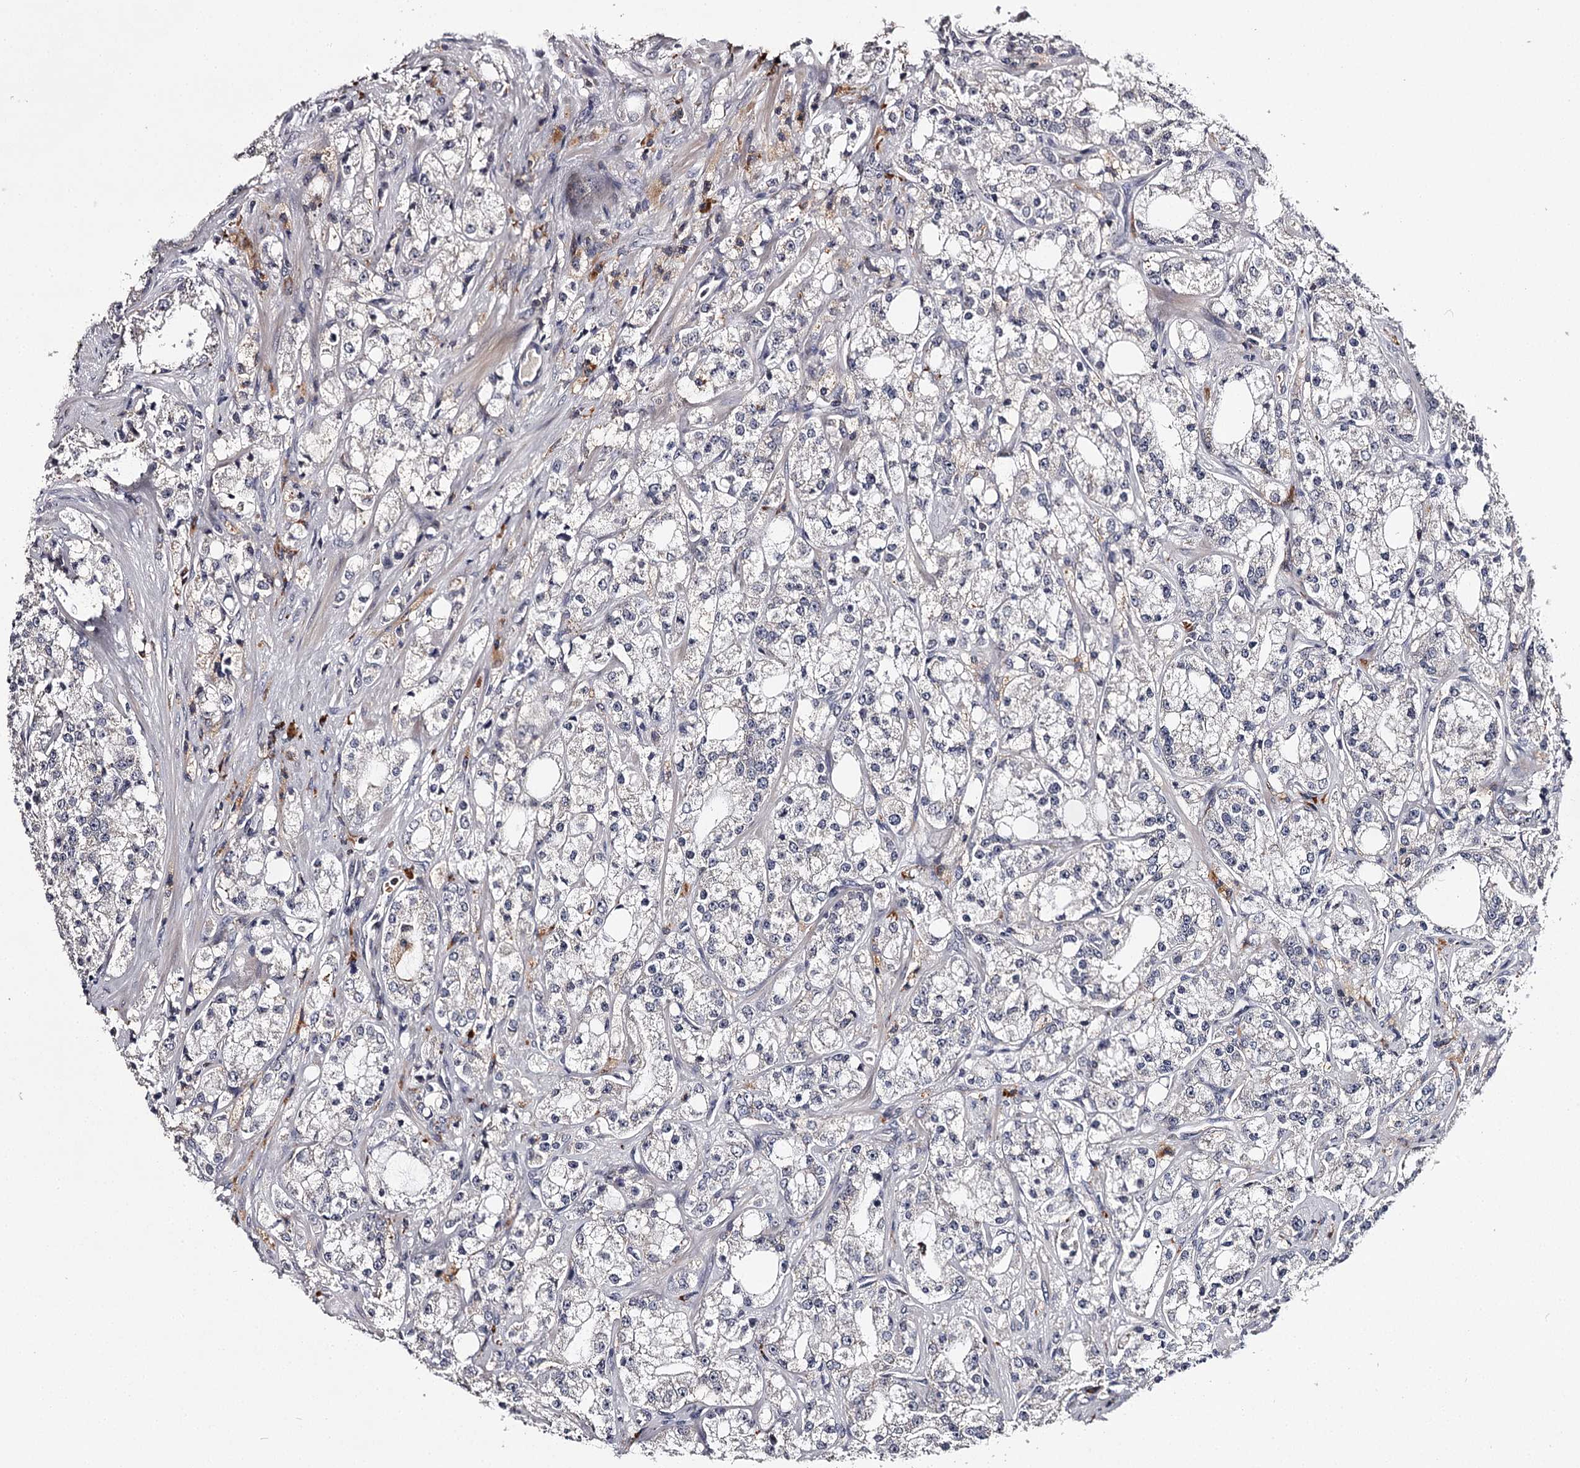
{"staining": {"intensity": "negative", "quantity": "none", "location": "none"}, "tissue": "prostate cancer", "cell_type": "Tumor cells", "image_type": "cancer", "snomed": [{"axis": "morphology", "description": "Adenocarcinoma, High grade"}, {"axis": "topography", "description": "Prostate"}], "caption": "Immunohistochemistry of prostate cancer demonstrates no expression in tumor cells.", "gene": "RASSF6", "patient": {"sex": "male", "age": 64}}